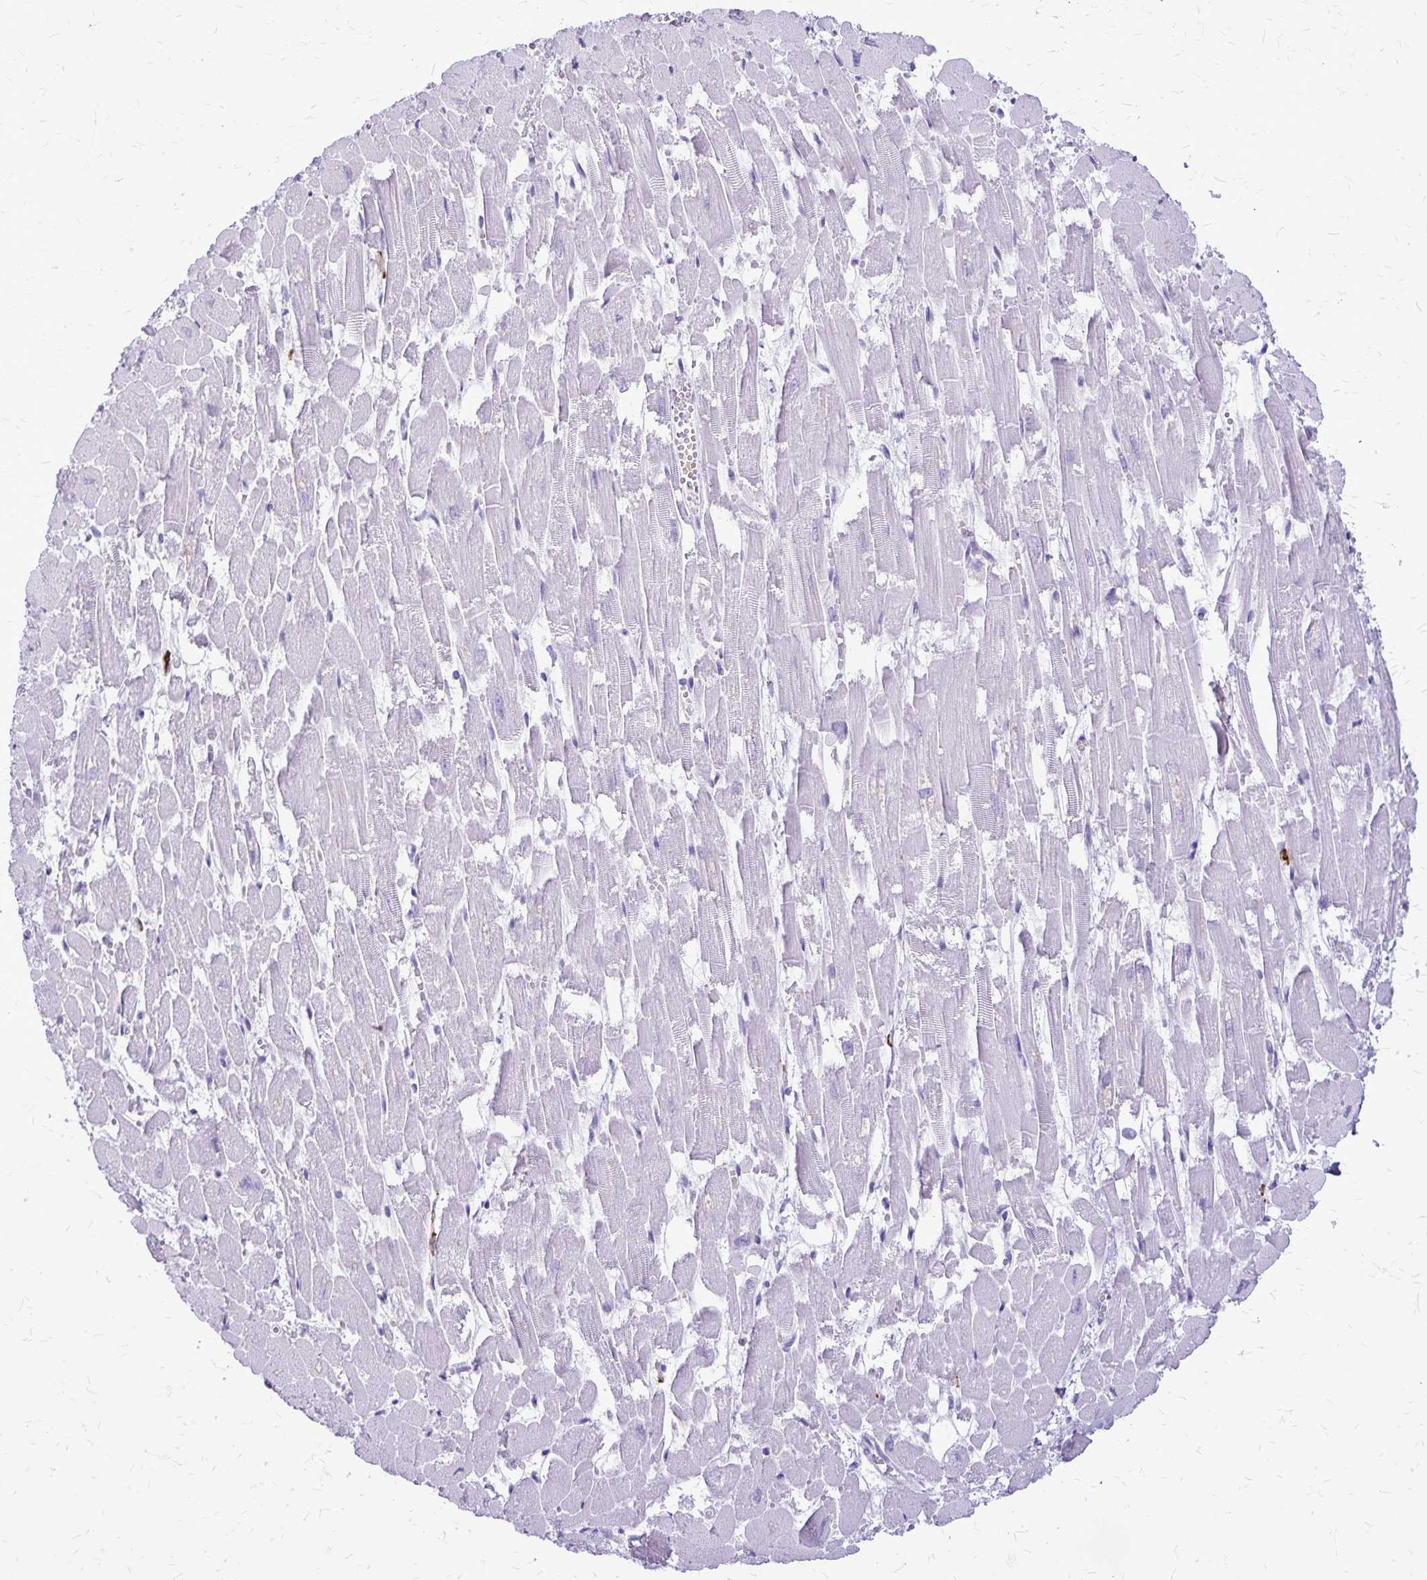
{"staining": {"intensity": "negative", "quantity": "none", "location": "none"}, "tissue": "heart muscle", "cell_type": "Cardiomyocytes", "image_type": "normal", "snomed": [{"axis": "morphology", "description": "Normal tissue, NOS"}, {"axis": "topography", "description": "Heart"}], "caption": "Immunohistochemistry (IHC) of normal heart muscle demonstrates no expression in cardiomyocytes.", "gene": "RTN1", "patient": {"sex": "female", "age": 52}}